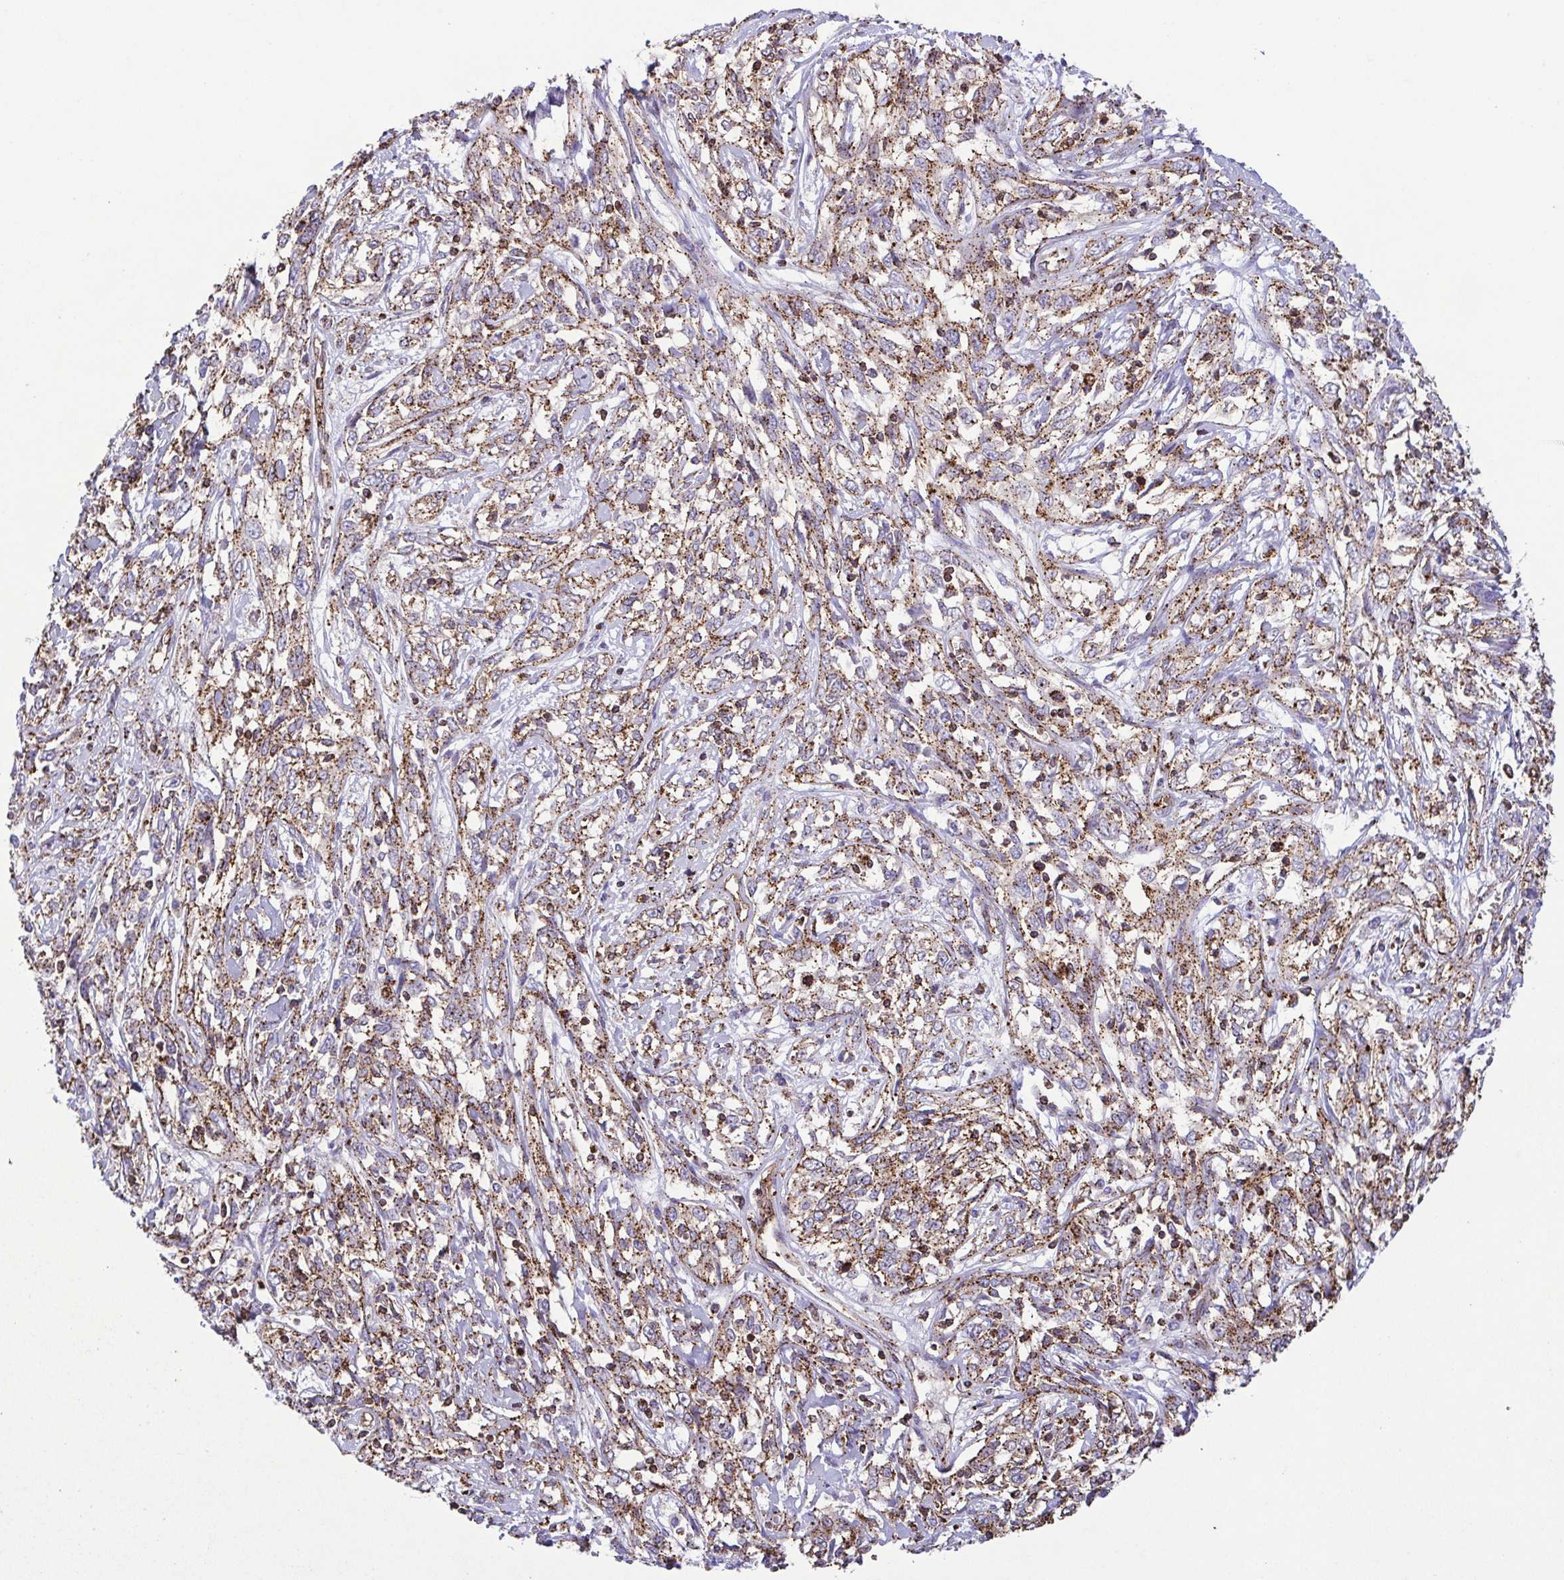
{"staining": {"intensity": "moderate", "quantity": ">75%", "location": "cytoplasmic/membranous"}, "tissue": "cervical cancer", "cell_type": "Tumor cells", "image_type": "cancer", "snomed": [{"axis": "morphology", "description": "Adenocarcinoma, NOS"}, {"axis": "topography", "description": "Cervix"}], "caption": "Adenocarcinoma (cervical) stained with a brown dye reveals moderate cytoplasmic/membranous positive positivity in approximately >75% of tumor cells.", "gene": "CHMP1B", "patient": {"sex": "female", "age": 40}}